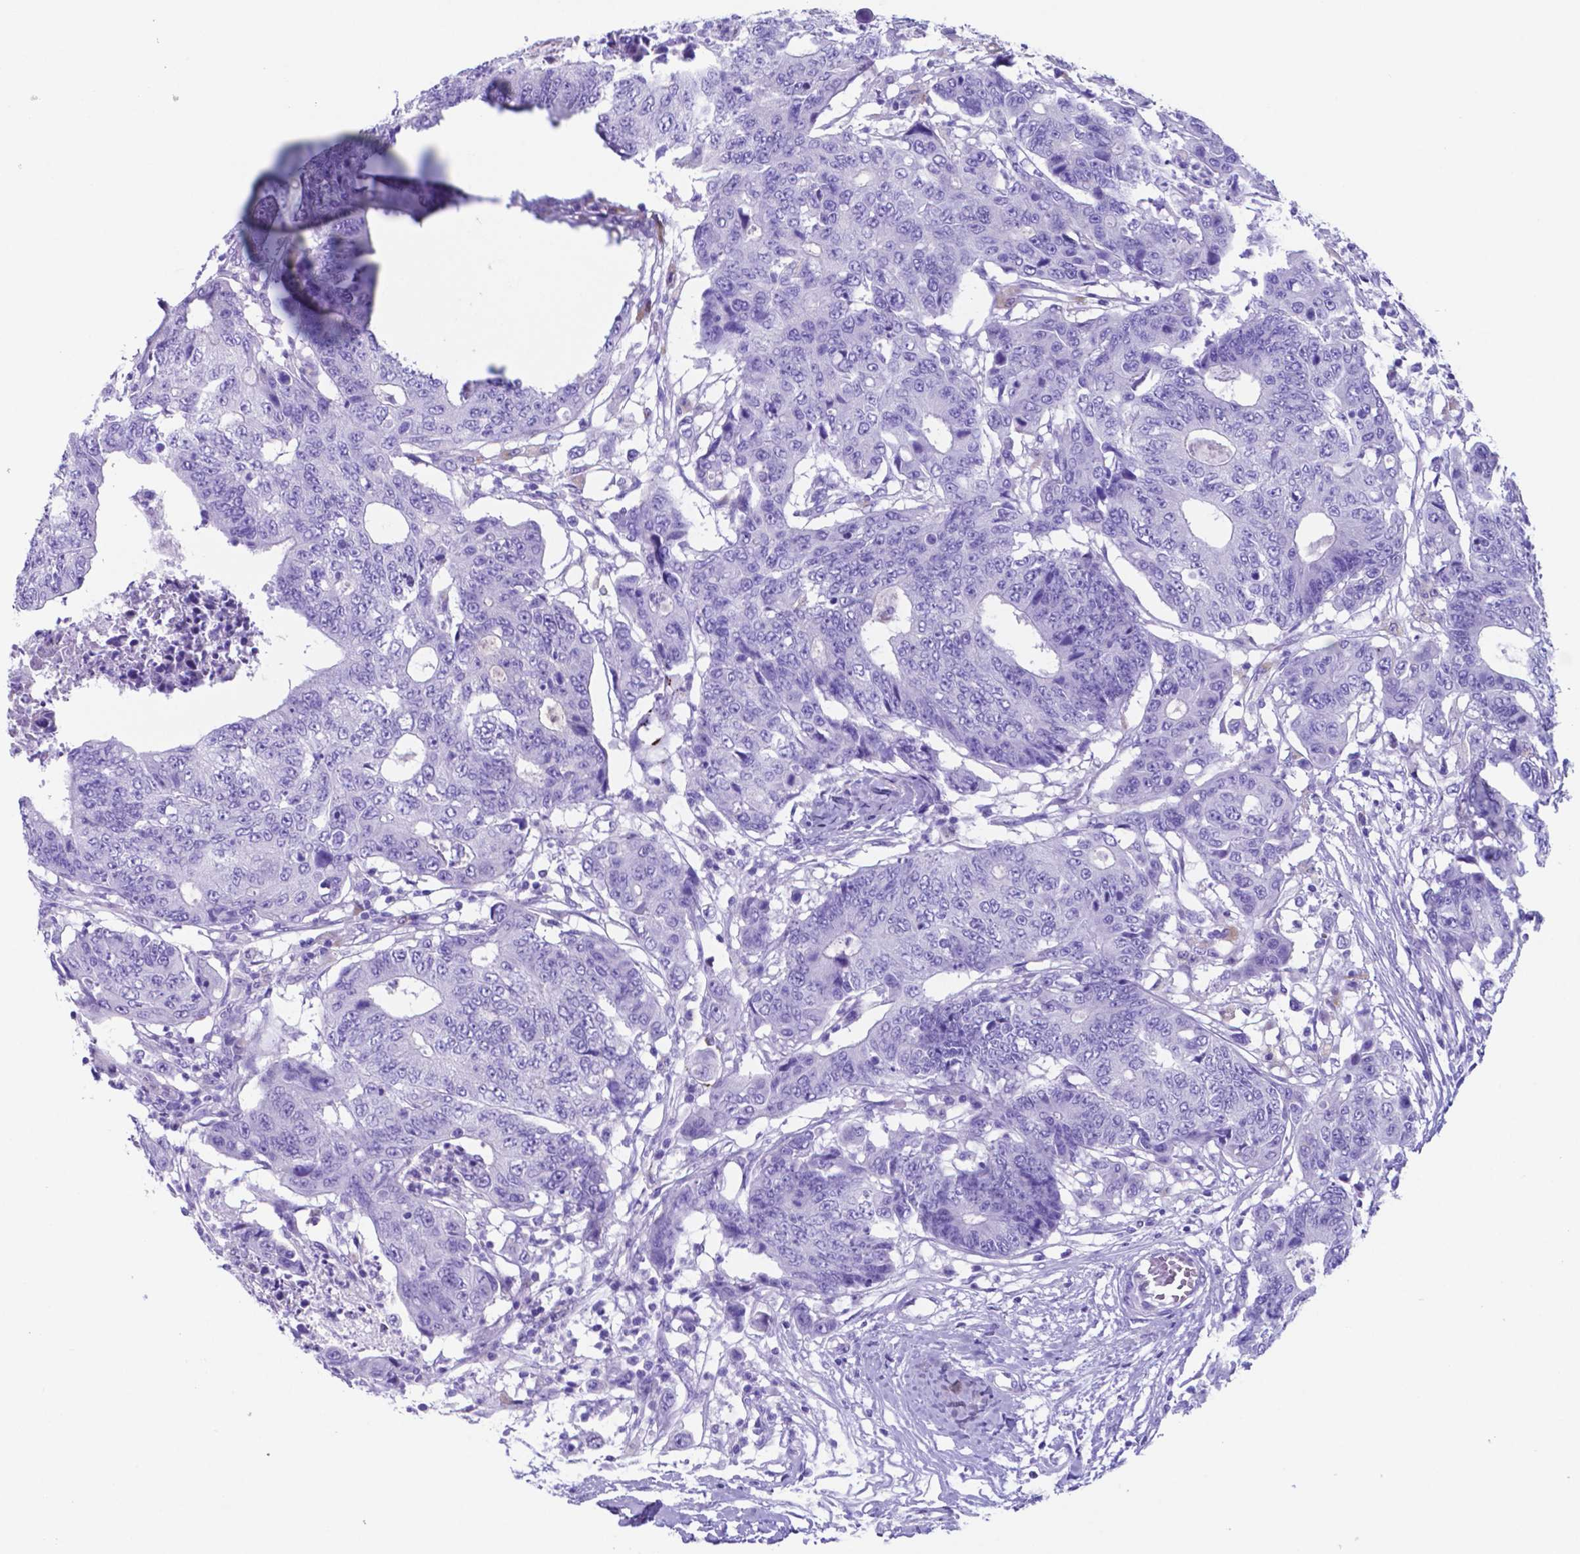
{"staining": {"intensity": "negative", "quantity": "none", "location": "none"}, "tissue": "colorectal cancer", "cell_type": "Tumor cells", "image_type": "cancer", "snomed": [{"axis": "morphology", "description": "Adenocarcinoma, NOS"}, {"axis": "topography", "description": "Colon"}], "caption": "Immunohistochemistry (IHC) micrograph of colorectal cancer (adenocarcinoma) stained for a protein (brown), which demonstrates no expression in tumor cells. (DAB IHC with hematoxylin counter stain).", "gene": "DNAAF8", "patient": {"sex": "female", "age": 48}}